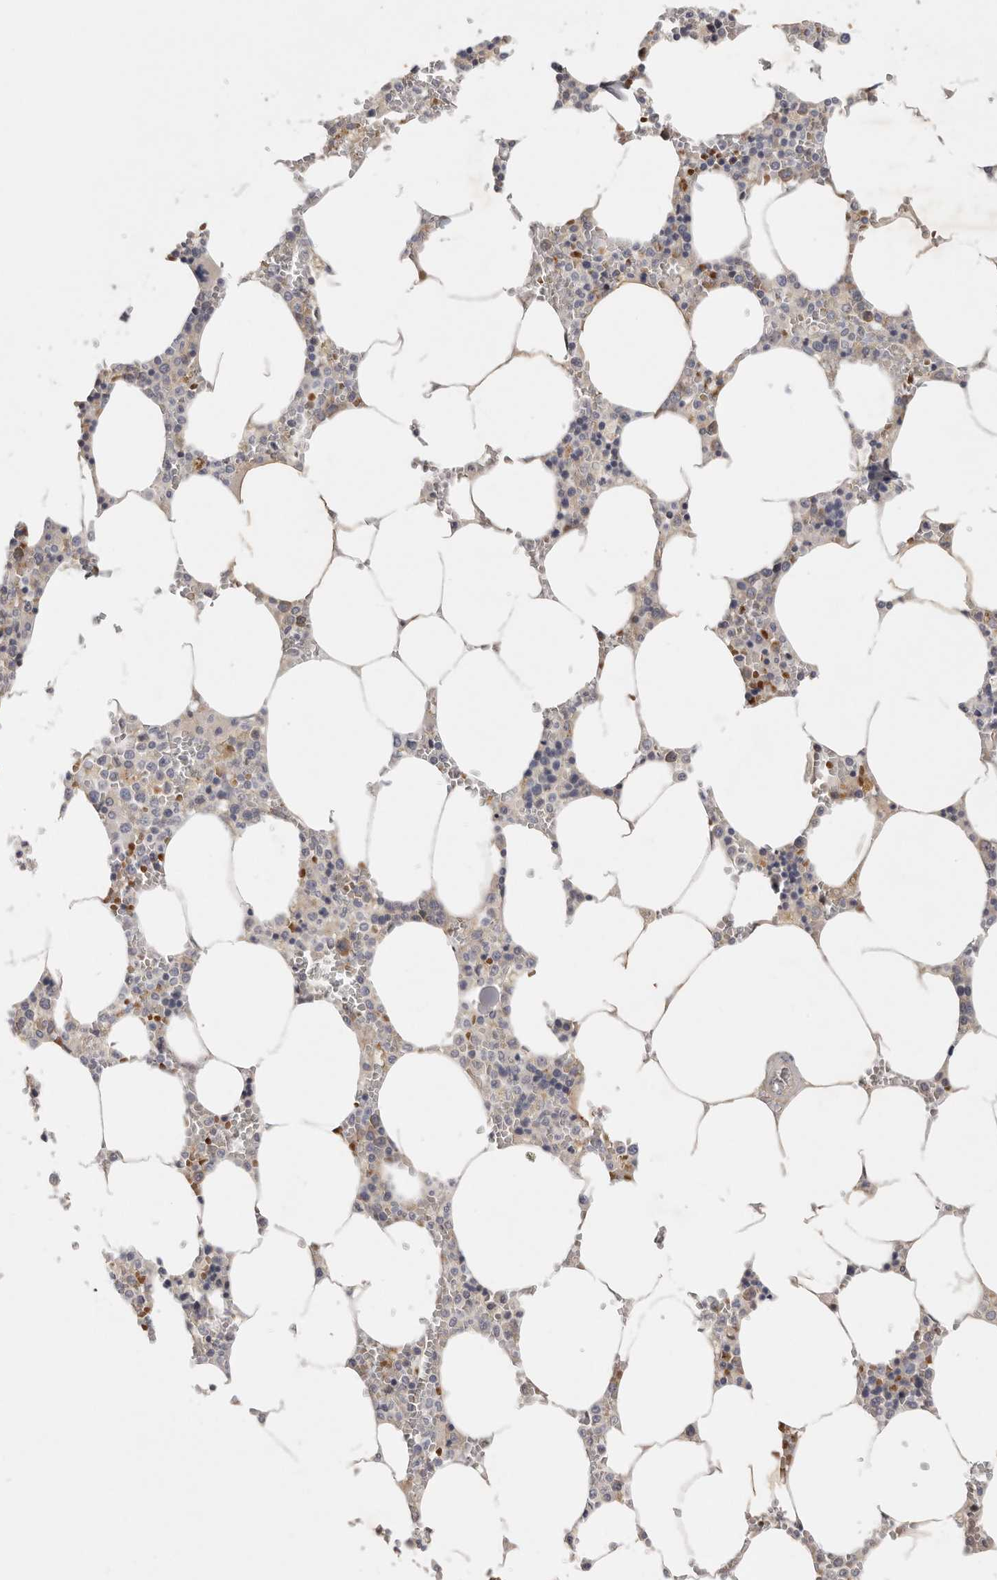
{"staining": {"intensity": "negative", "quantity": "none", "location": "none"}, "tissue": "bone marrow", "cell_type": "Hematopoietic cells", "image_type": "normal", "snomed": [{"axis": "morphology", "description": "Normal tissue, NOS"}, {"axis": "topography", "description": "Bone marrow"}], "caption": "Immunohistochemistry photomicrograph of benign bone marrow: human bone marrow stained with DAB reveals no significant protein positivity in hematopoietic cells. (DAB immunohistochemistry with hematoxylin counter stain).", "gene": "CFAP298", "patient": {"sex": "male", "age": 70}}